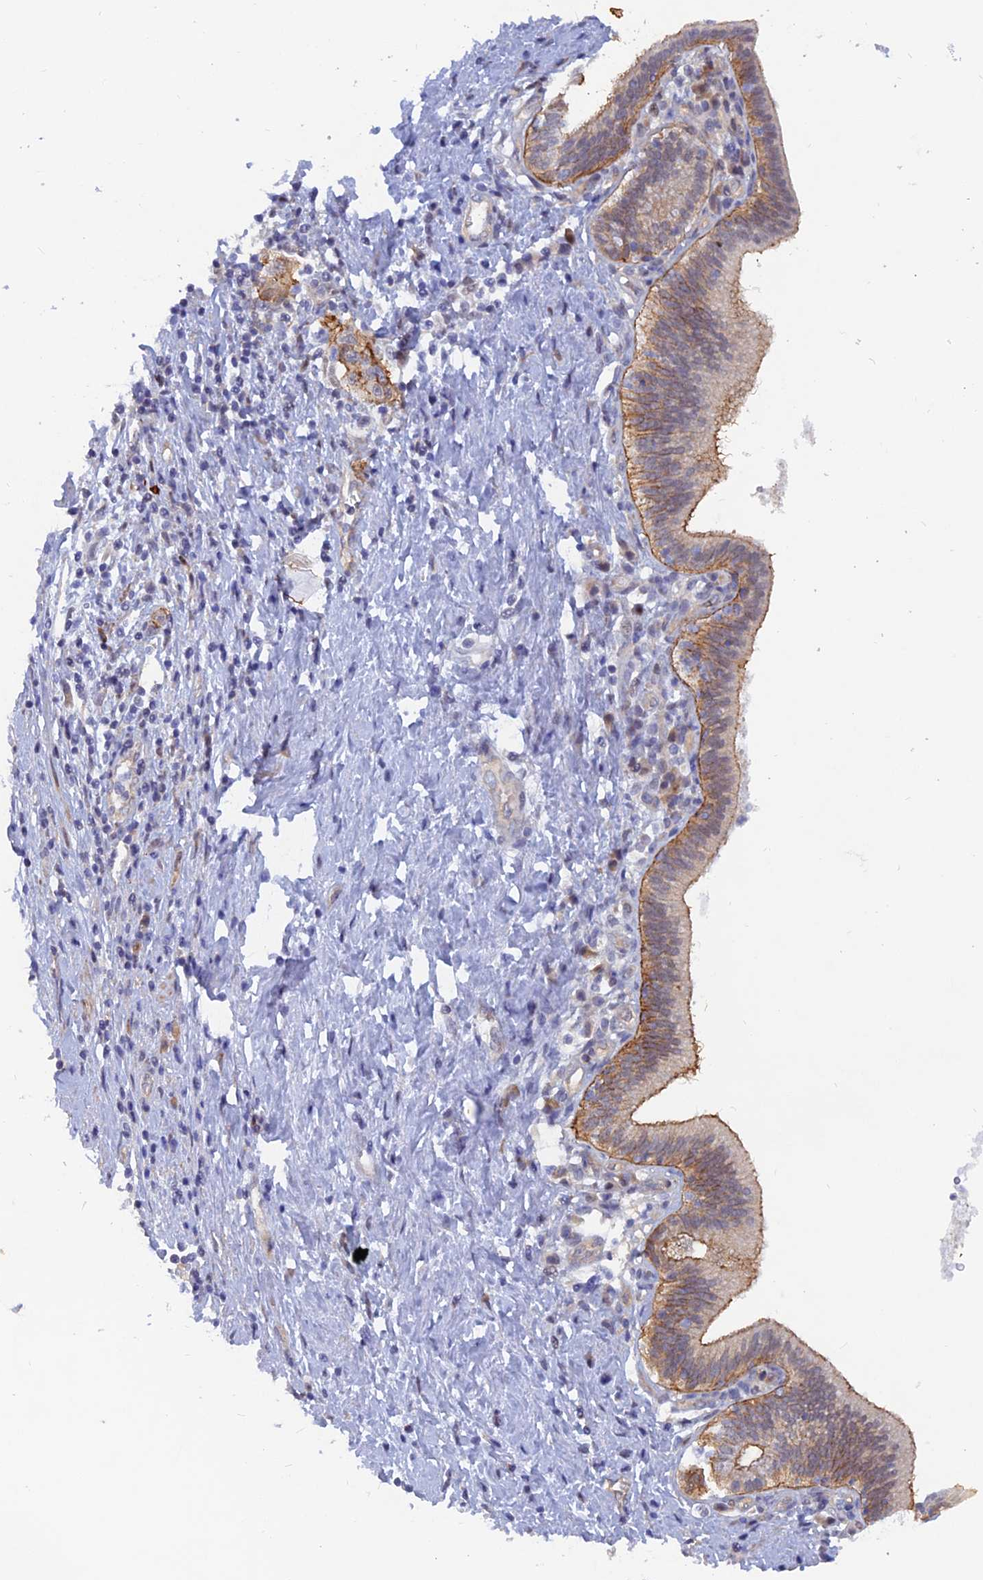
{"staining": {"intensity": "moderate", "quantity": "<25%", "location": "cytoplasmic/membranous"}, "tissue": "pancreatic cancer", "cell_type": "Tumor cells", "image_type": "cancer", "snomed": [{"axis": "morphology", "description": "Adenocarcinoma, NOS"}, {"axis": "topography", "description": "Pancreas"}], "caption": "A brown stain shows moderate cytoplasmic/membranous positivity of a protein in human adenocarcinoma (pancreatic) tumor cells. The staining was performed using DAB, with brown indicating positive protein expression. Nuclei are stained blue with hematoxylin.", "gene": "DNAJC16", "patient": {"sex": "female", "age": 73}}